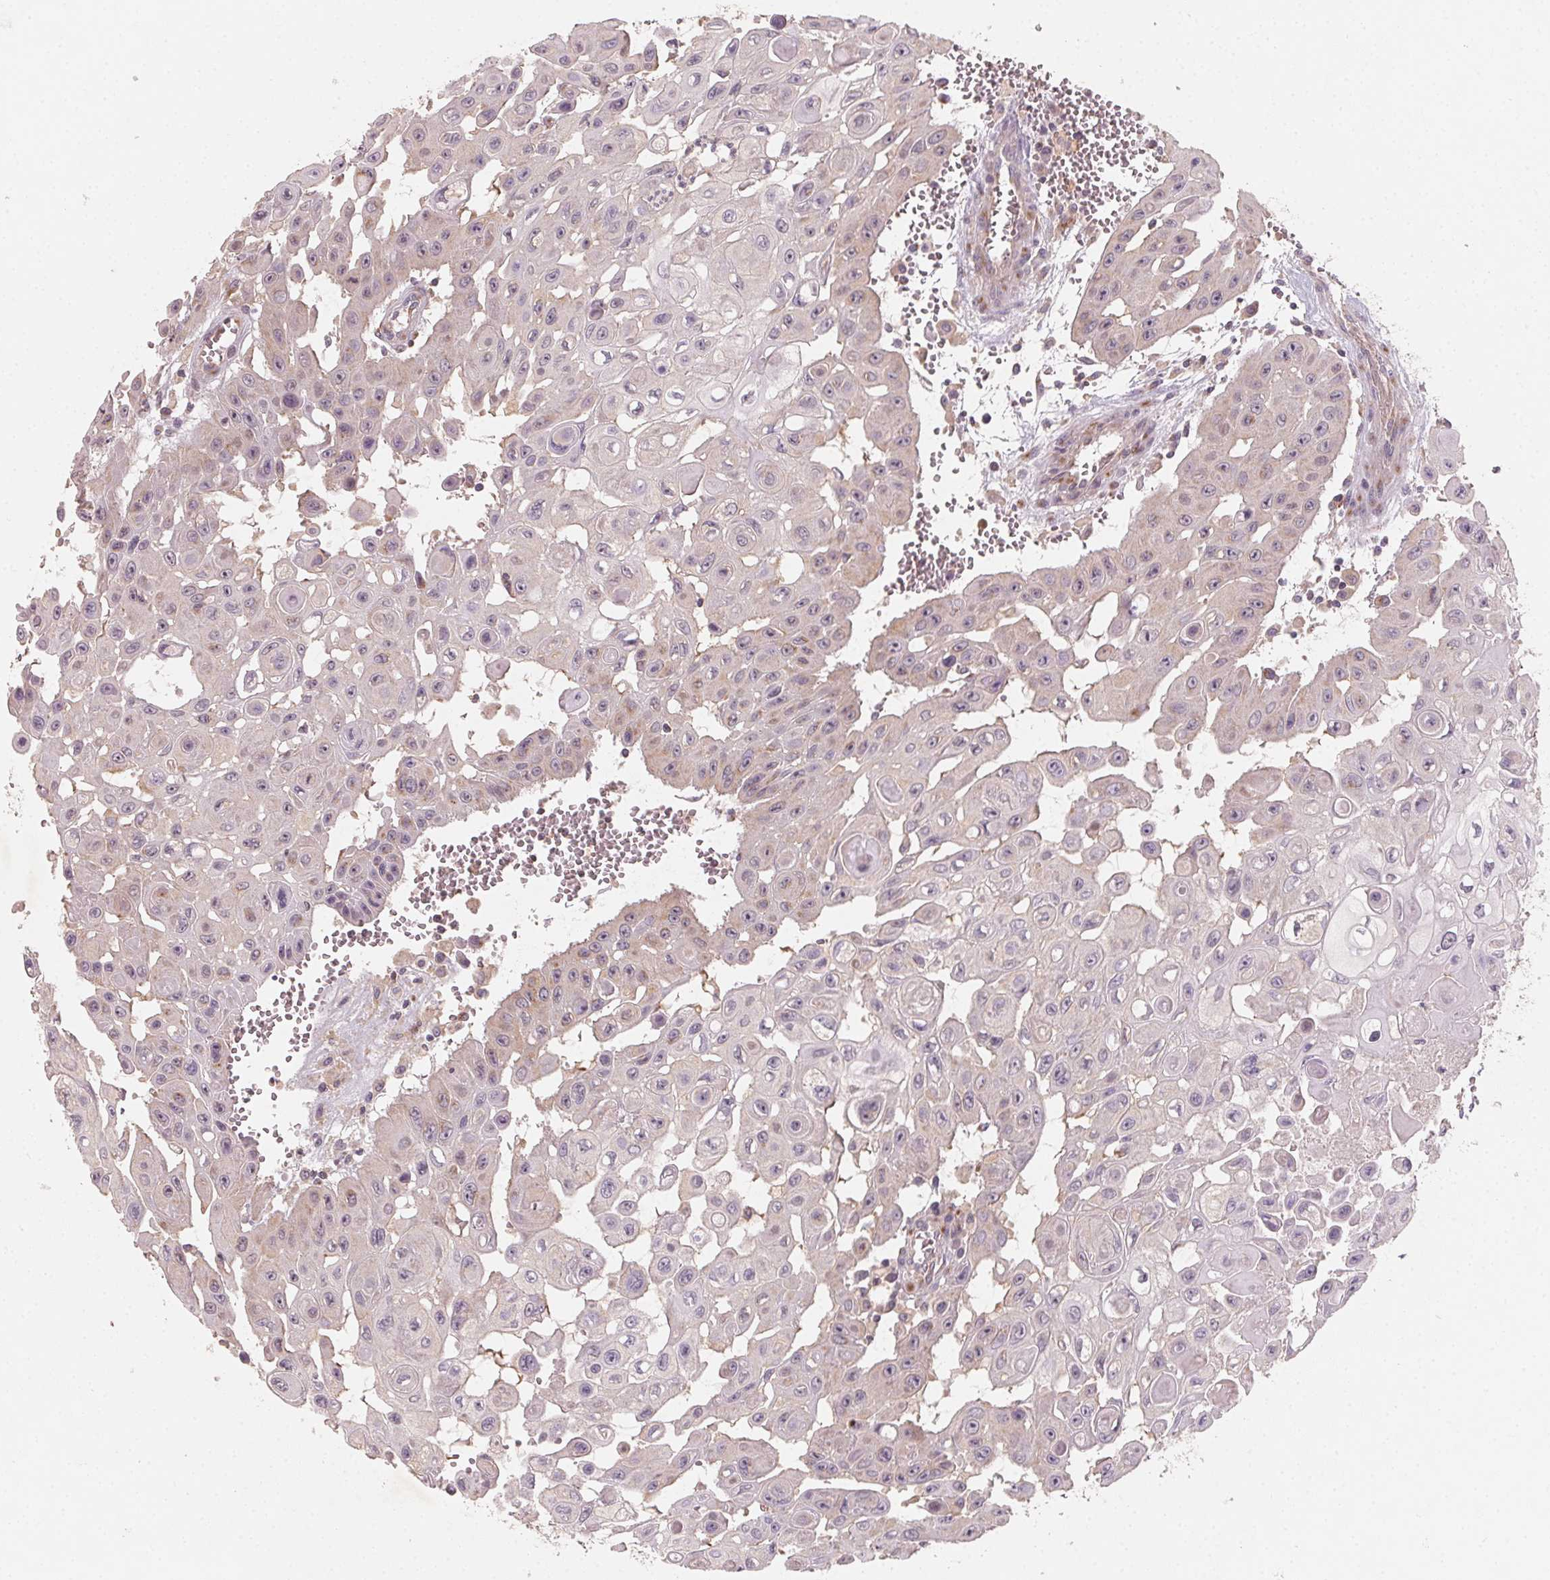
{"staining": {"intensity": "weak", "quantity": "<25%", "location": "cytoplasmic/membranous"}, "tissue": "head and neck cancer", "cell_type": "Tumor cells", "image_type": "cancer", "snomed": [{"axis": "morphology", "description": "Adenocarcinoma, NOS"}, {"axis": "topography", "description": "Head-Neck"}], "caption": "This is an immunohistochemistry histopathology image of human head and neck adenocarcinoma. There is no expression in tumor cells.", "gene": "AP1S1", "patient": {"sex": "male", "age": 73}}